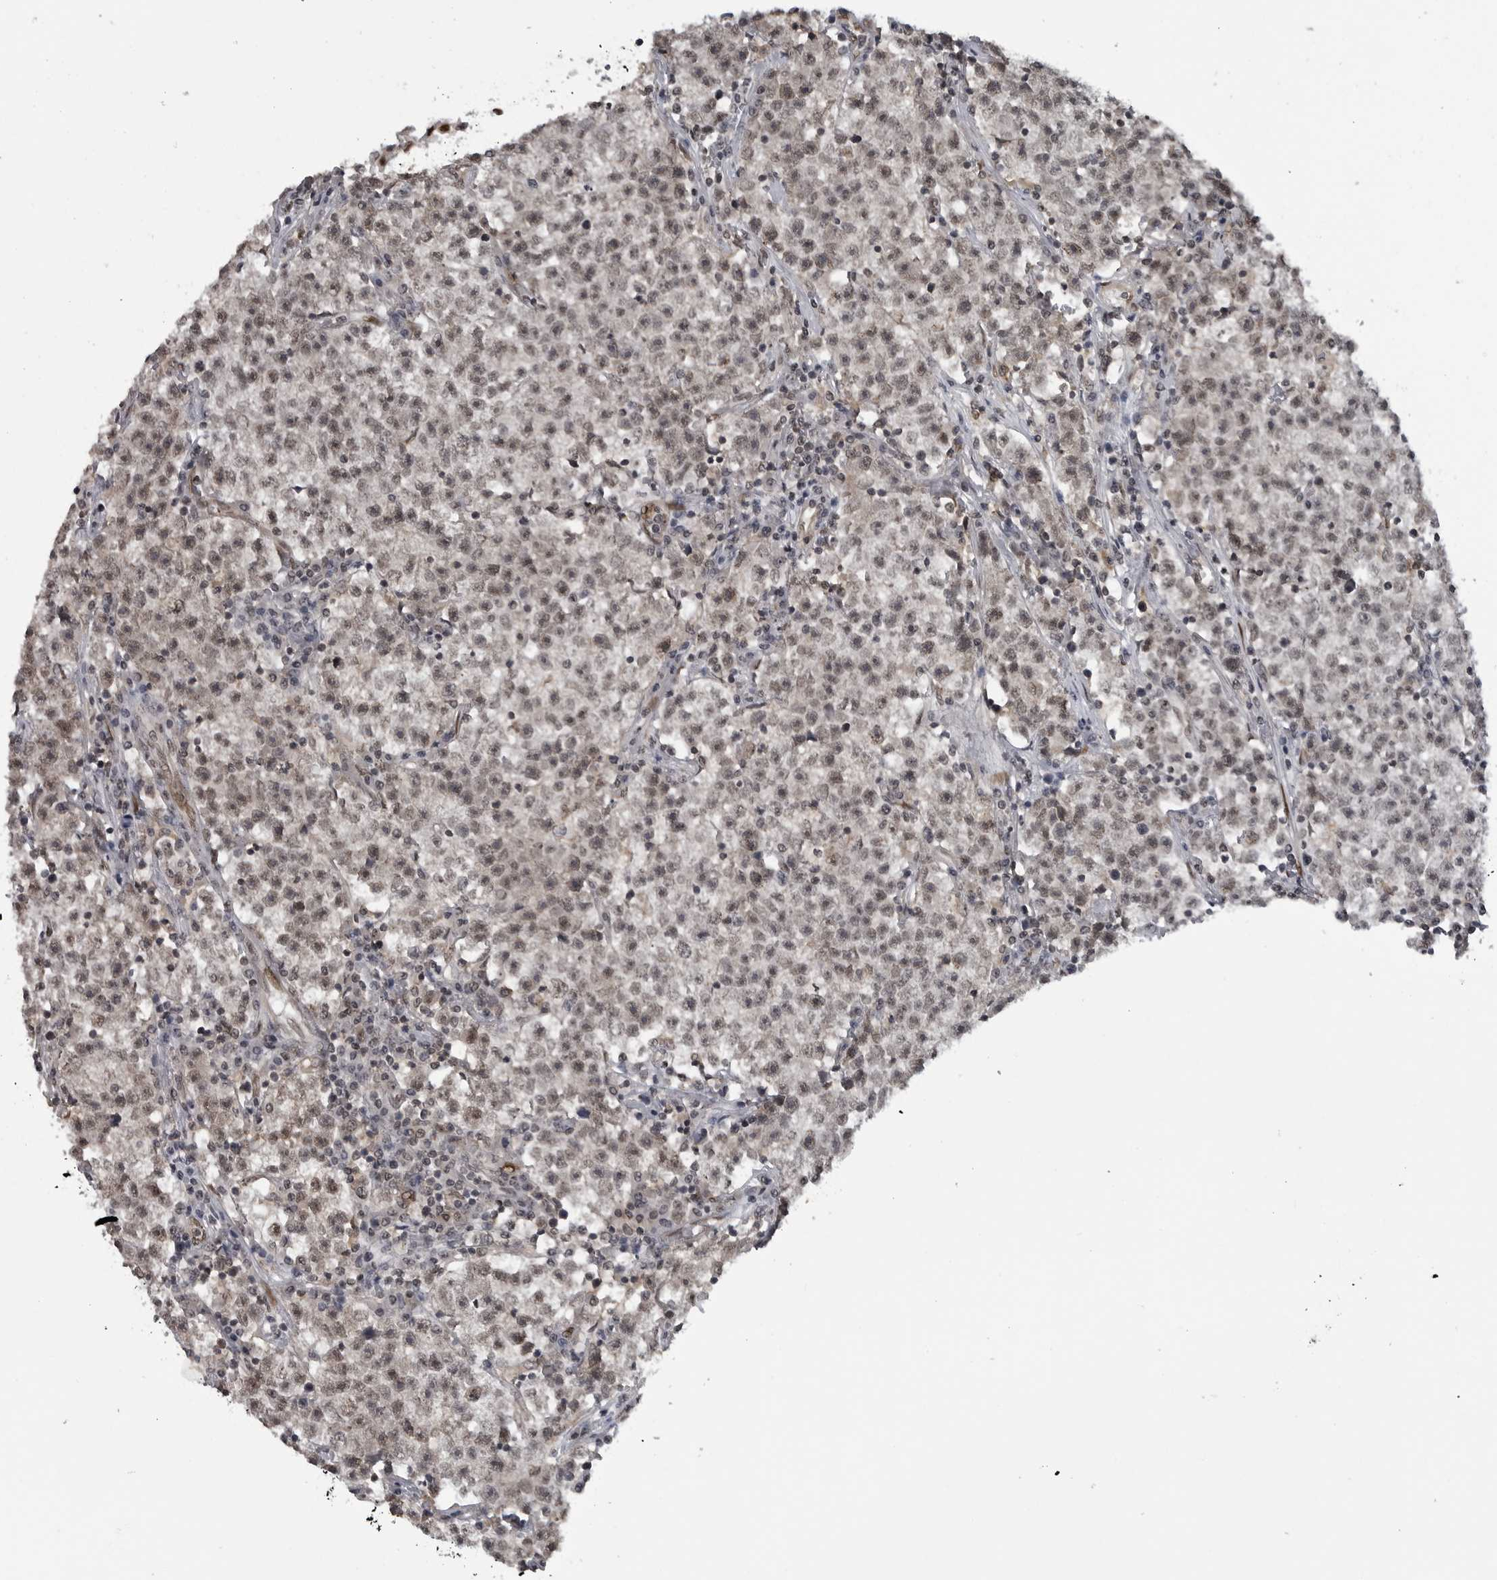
{"staining": {"intensity": "weak", "quantity": ">75%", "location": "nuclear"}, "tissue": "testis cancer", "cell_type": "Tumor cells", "image_type": "cancer", "snomed": [{"axis": "morphology", "description": "Seminoma, NOS"}, {"axis": "topography", "description": "Testis"}], "caption": "Human testis cancer stained with a protein marker reveals weak staining in tumor cells.", "gene": "C8orf58", "patient": {"sex": "male", "age": 22}}